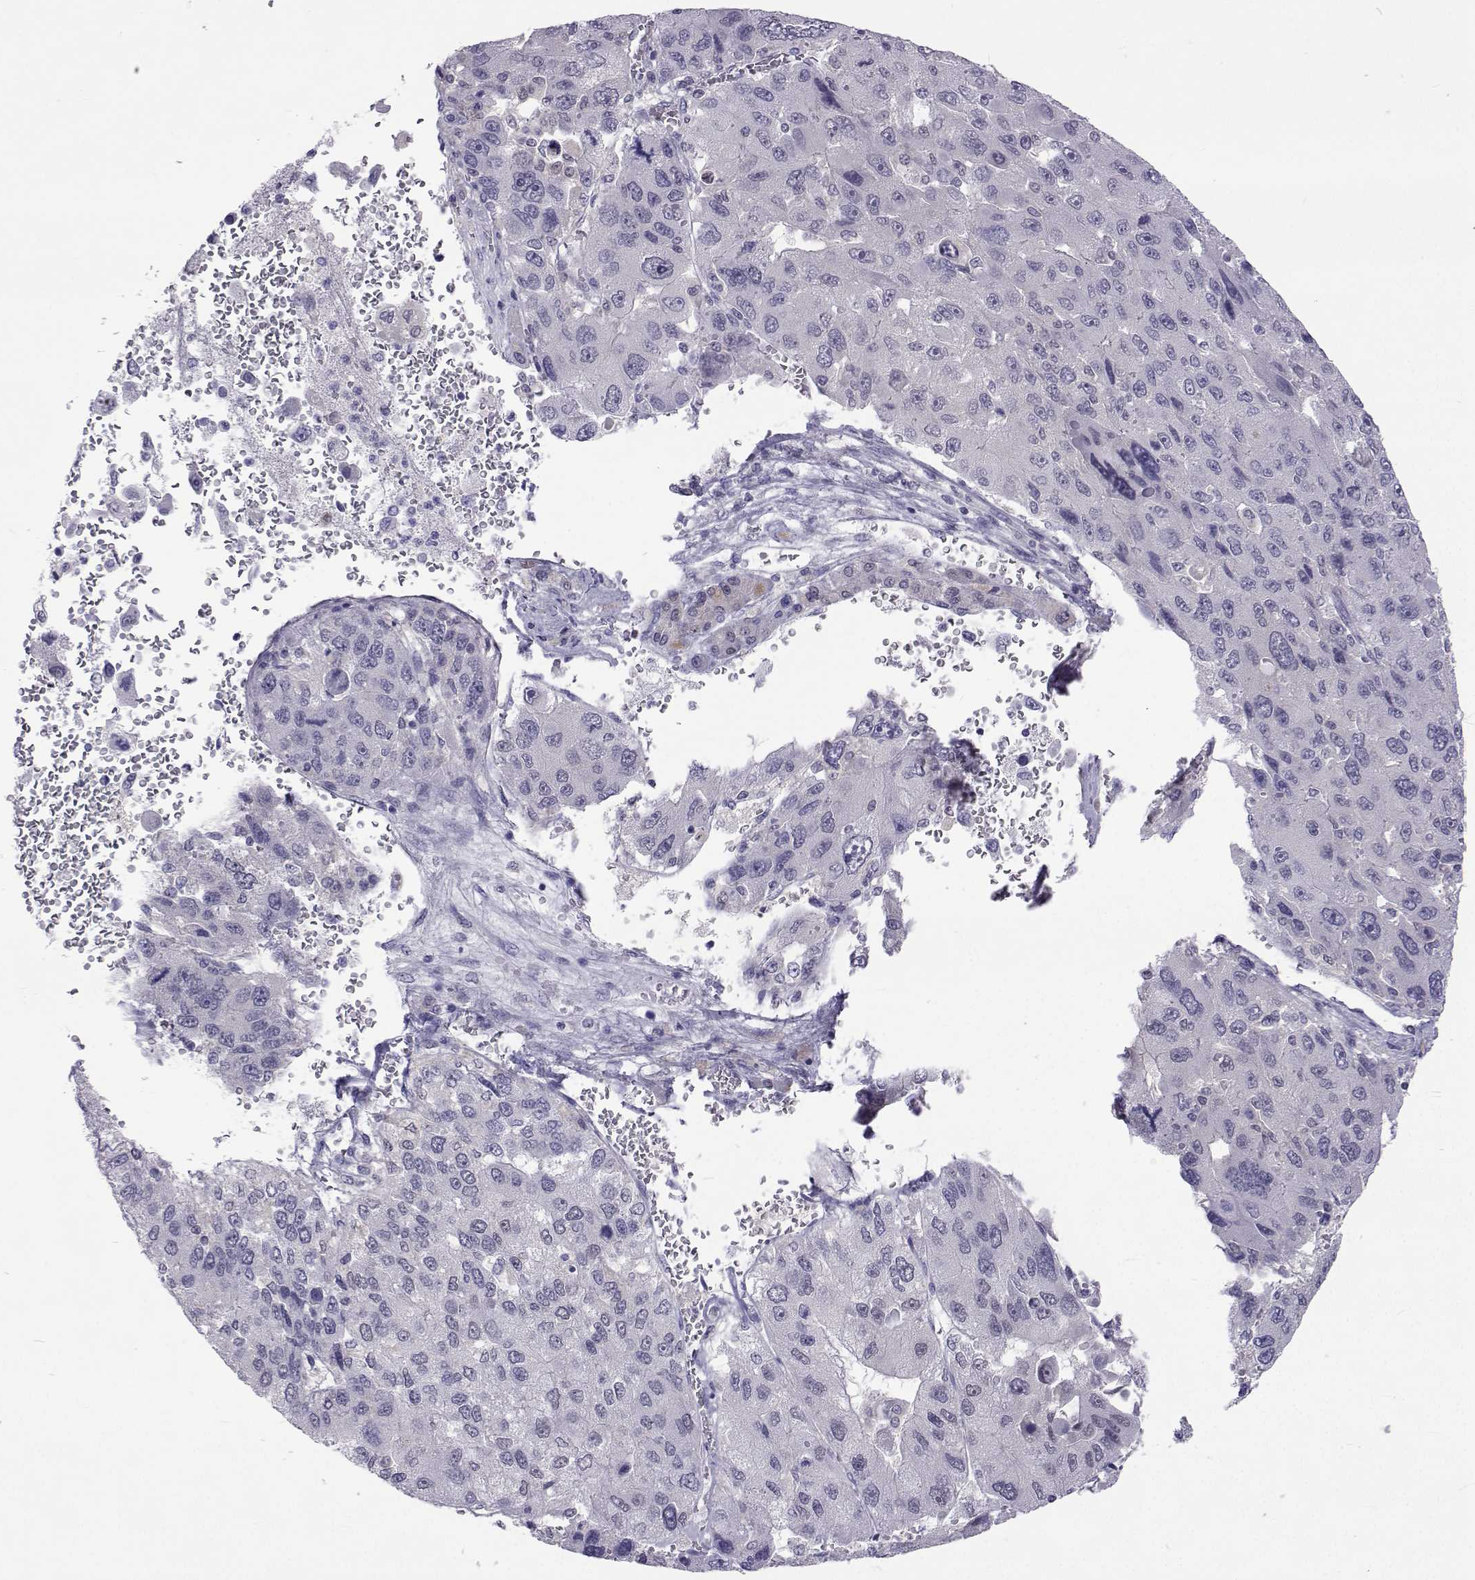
{"staining": {"intensity": "negative", "quantity": "none", "location": "none"}, "tissue": "liver cancer", "cell_type": "Tumor cells", "image_type": "cancer", "snomed": [{"axis": "morphology", "description": "Carcinoma, Hepatocellular, NOS"}, {"axis": "topography", "description": "Liver"}], "caption": "Immunohistochemistry micrograph of neoplastic tissue: liver cancer stained with DAB shows no significant protein staining in tumor cells. (DAB (3,3'-diaminobenzidine) immunohistochemistry with hematoxylin counter stain).", "gene": "GALM", "patient": {"sex": "female", "age": 41}}